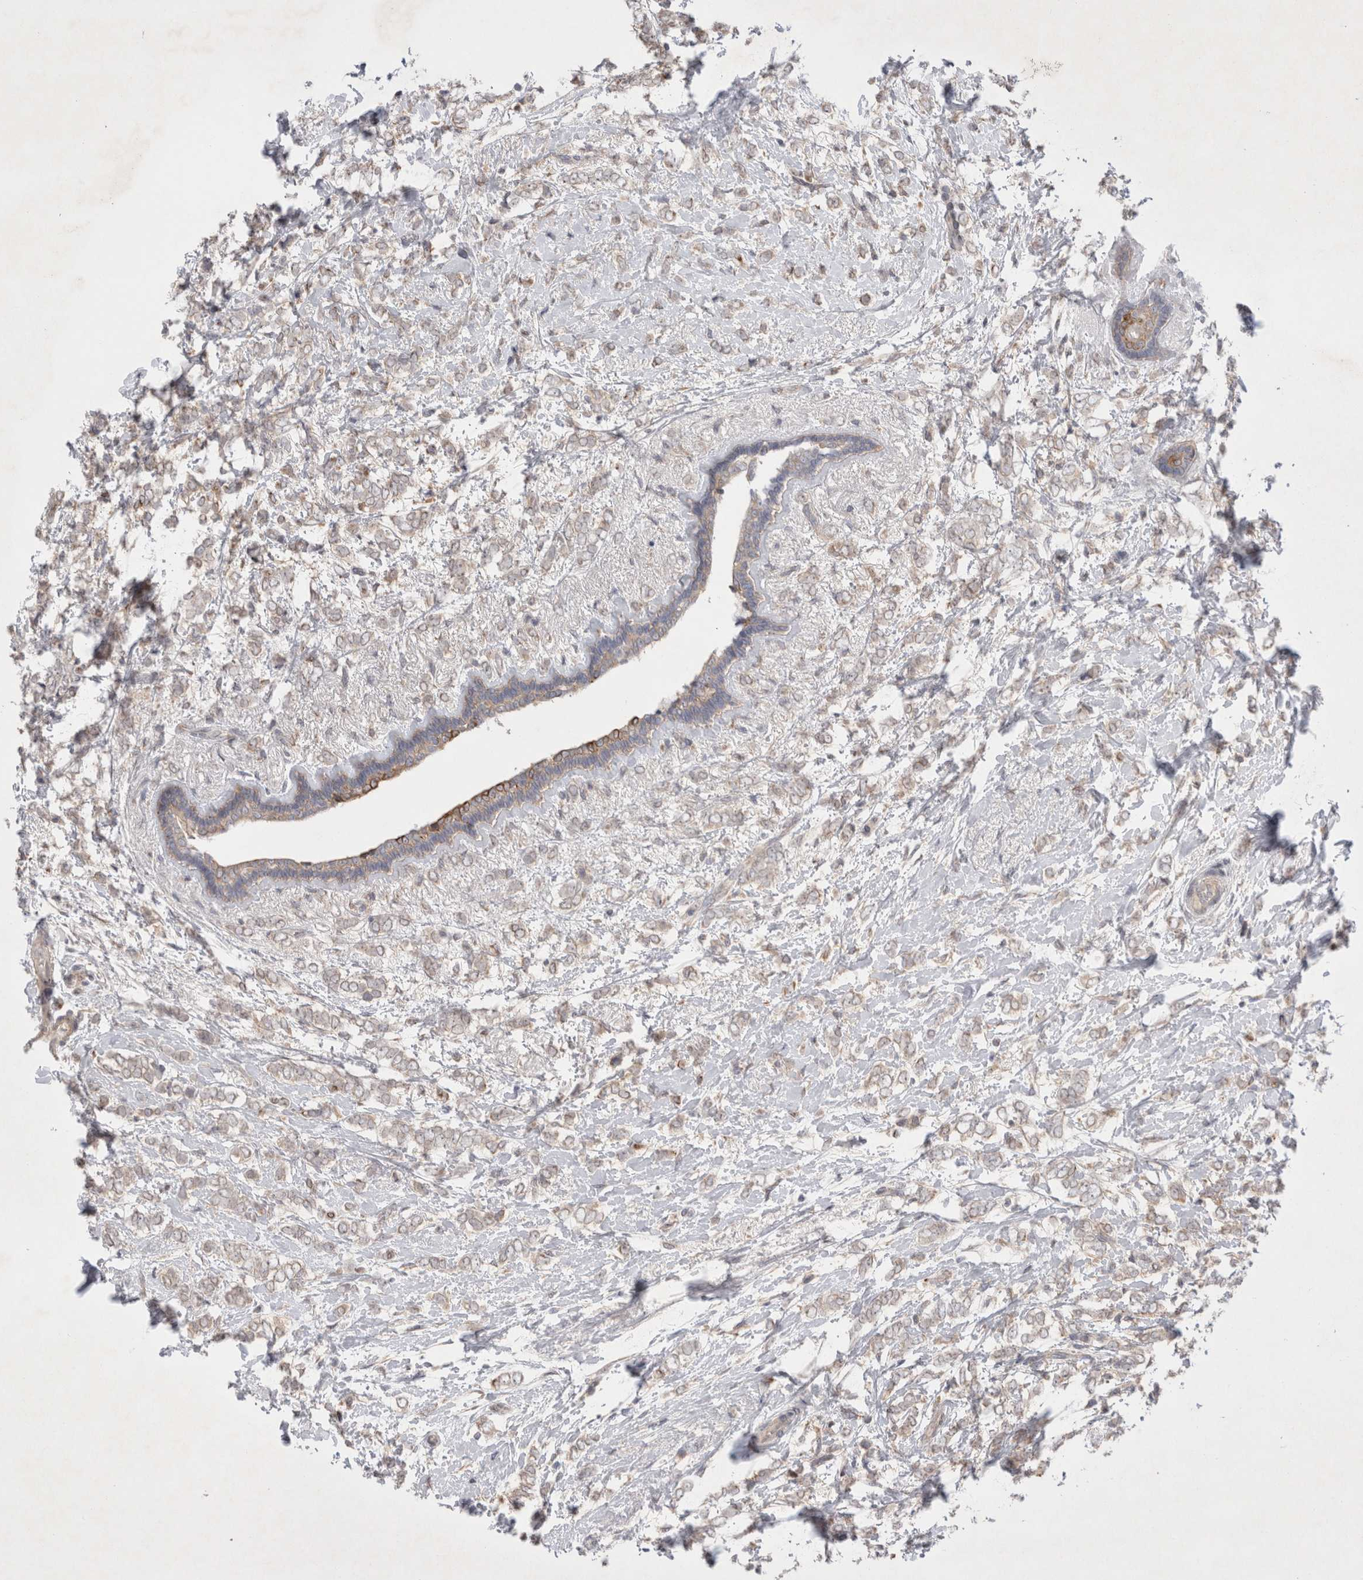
{"staining": {"intensity": "weak", "quantity": "<25%", "location": "cytoplasmic/membranous"}, "tissue": "breast cancer", "cell_type": "Tumor cells", "image_type": "cancer", "snomed": [{"axis": "morphology", "description": "Normal tissue, NOS"}, {"axis": "morphology", "description": "Lobular carcinoma"}, {"axis": "topography", "description": "Breast"}], "caption": "Protein analysis of breast cancer (lobular carcinoma) shows no significant expression in tumor cells.", "gene": "NPC1", "patient": {"sex": "female", "age": 47}}